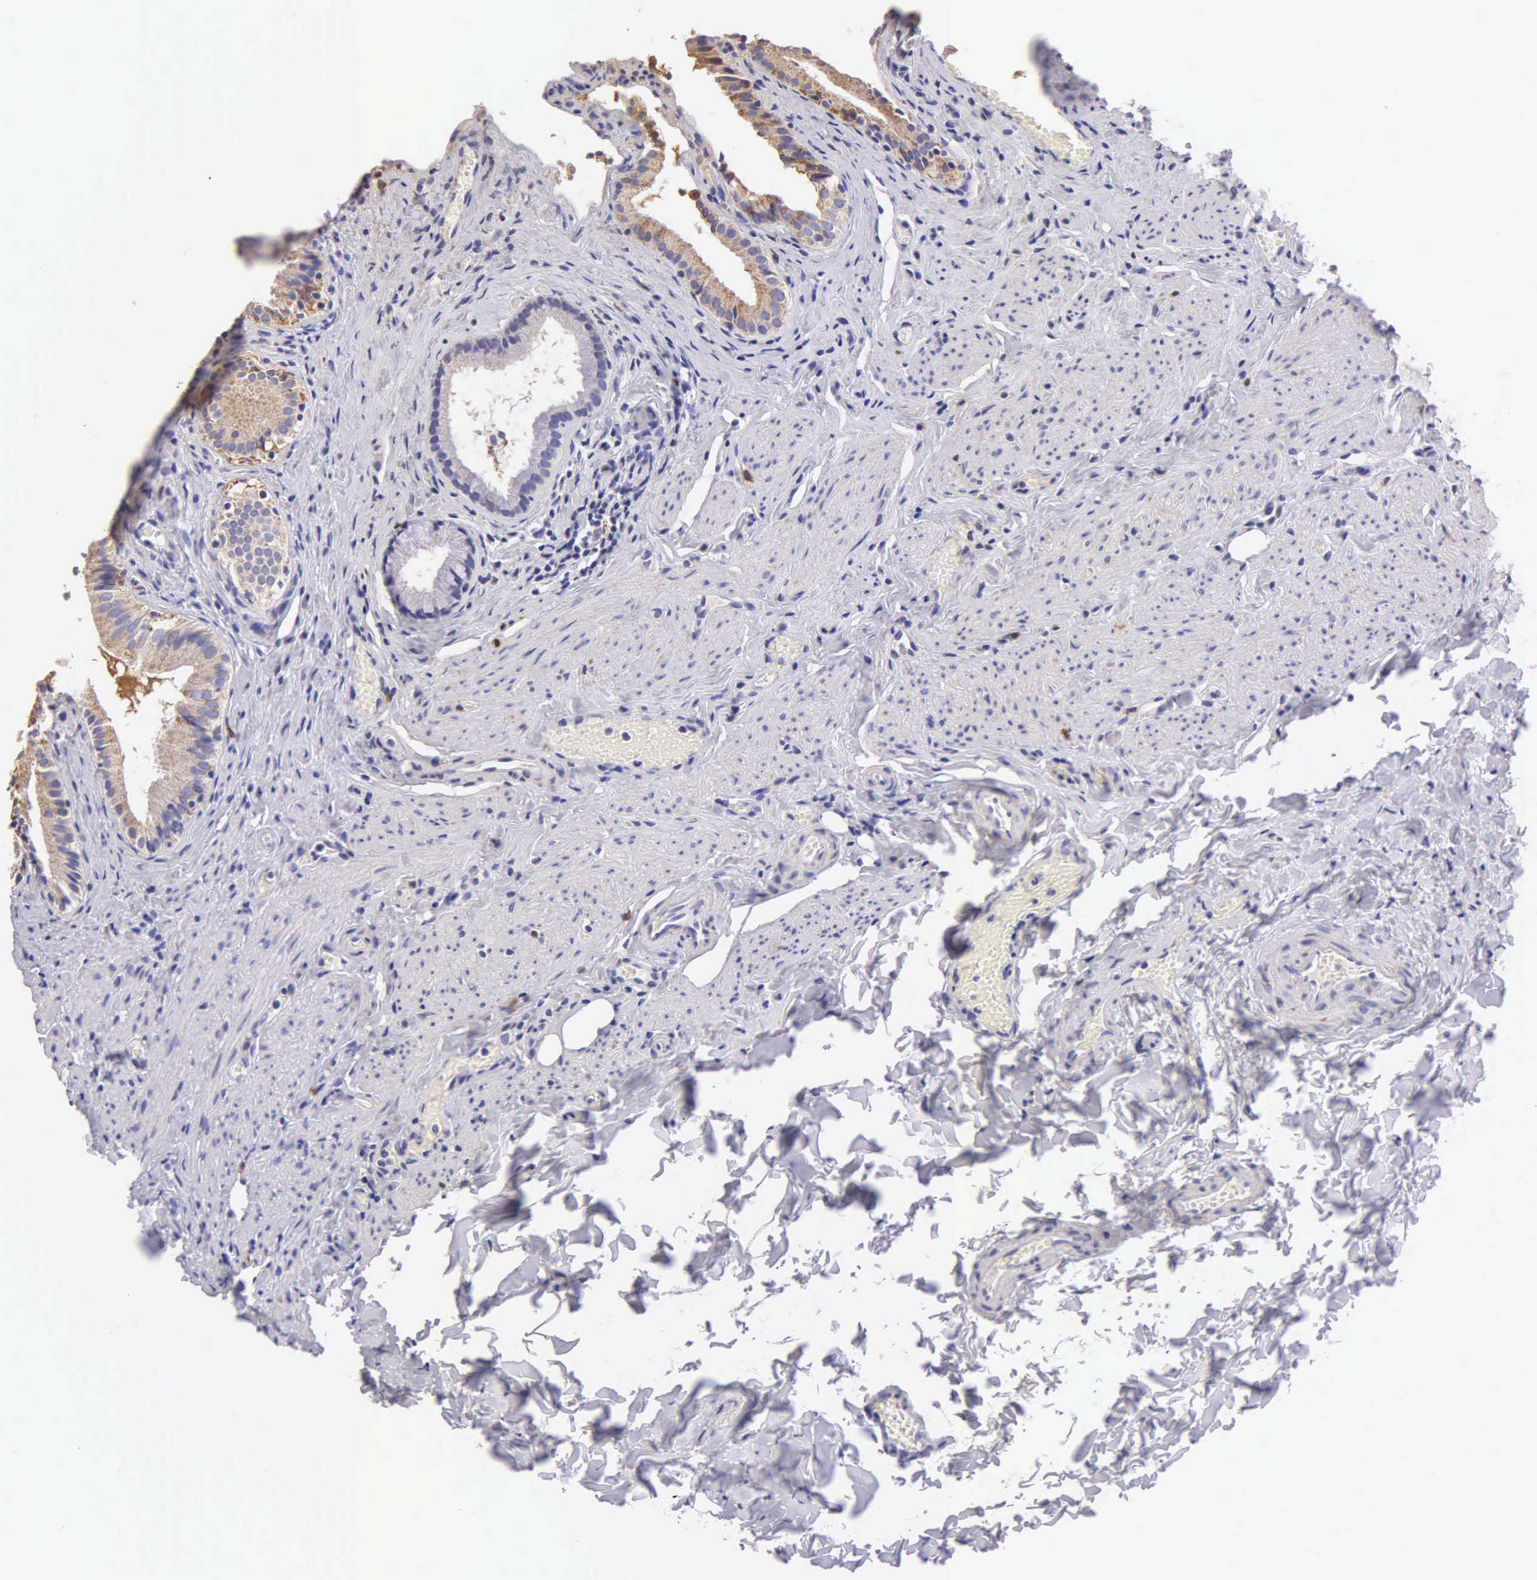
{"staining": {"intensity": "weak", "quantity": "25%-75%", "location": "cytoplasmic/membranous"}, "tissue": "gallbladder", "cell_type": "Glandular cells", "image_type": "normal", "snomed": [{"axis": "morphology", "description": "Normal tissue, NOS"}, {"axis": "topography", "description": "Gallbladder"}], "caption": "Immunohistochemistry (IHC) (DAB (3,3'-diaminobenzidine)) staining of normal human gallbladder exhibits weak cytoplasmic/membranous protein expression in about 25%-75% of glandular cells. (DAB (3,3'-diaminobenzidine) = brown stain, brightfield microscopy at high magnification).", "gene": "ESR1", "patient": {"sex": "female", "age": 44}}